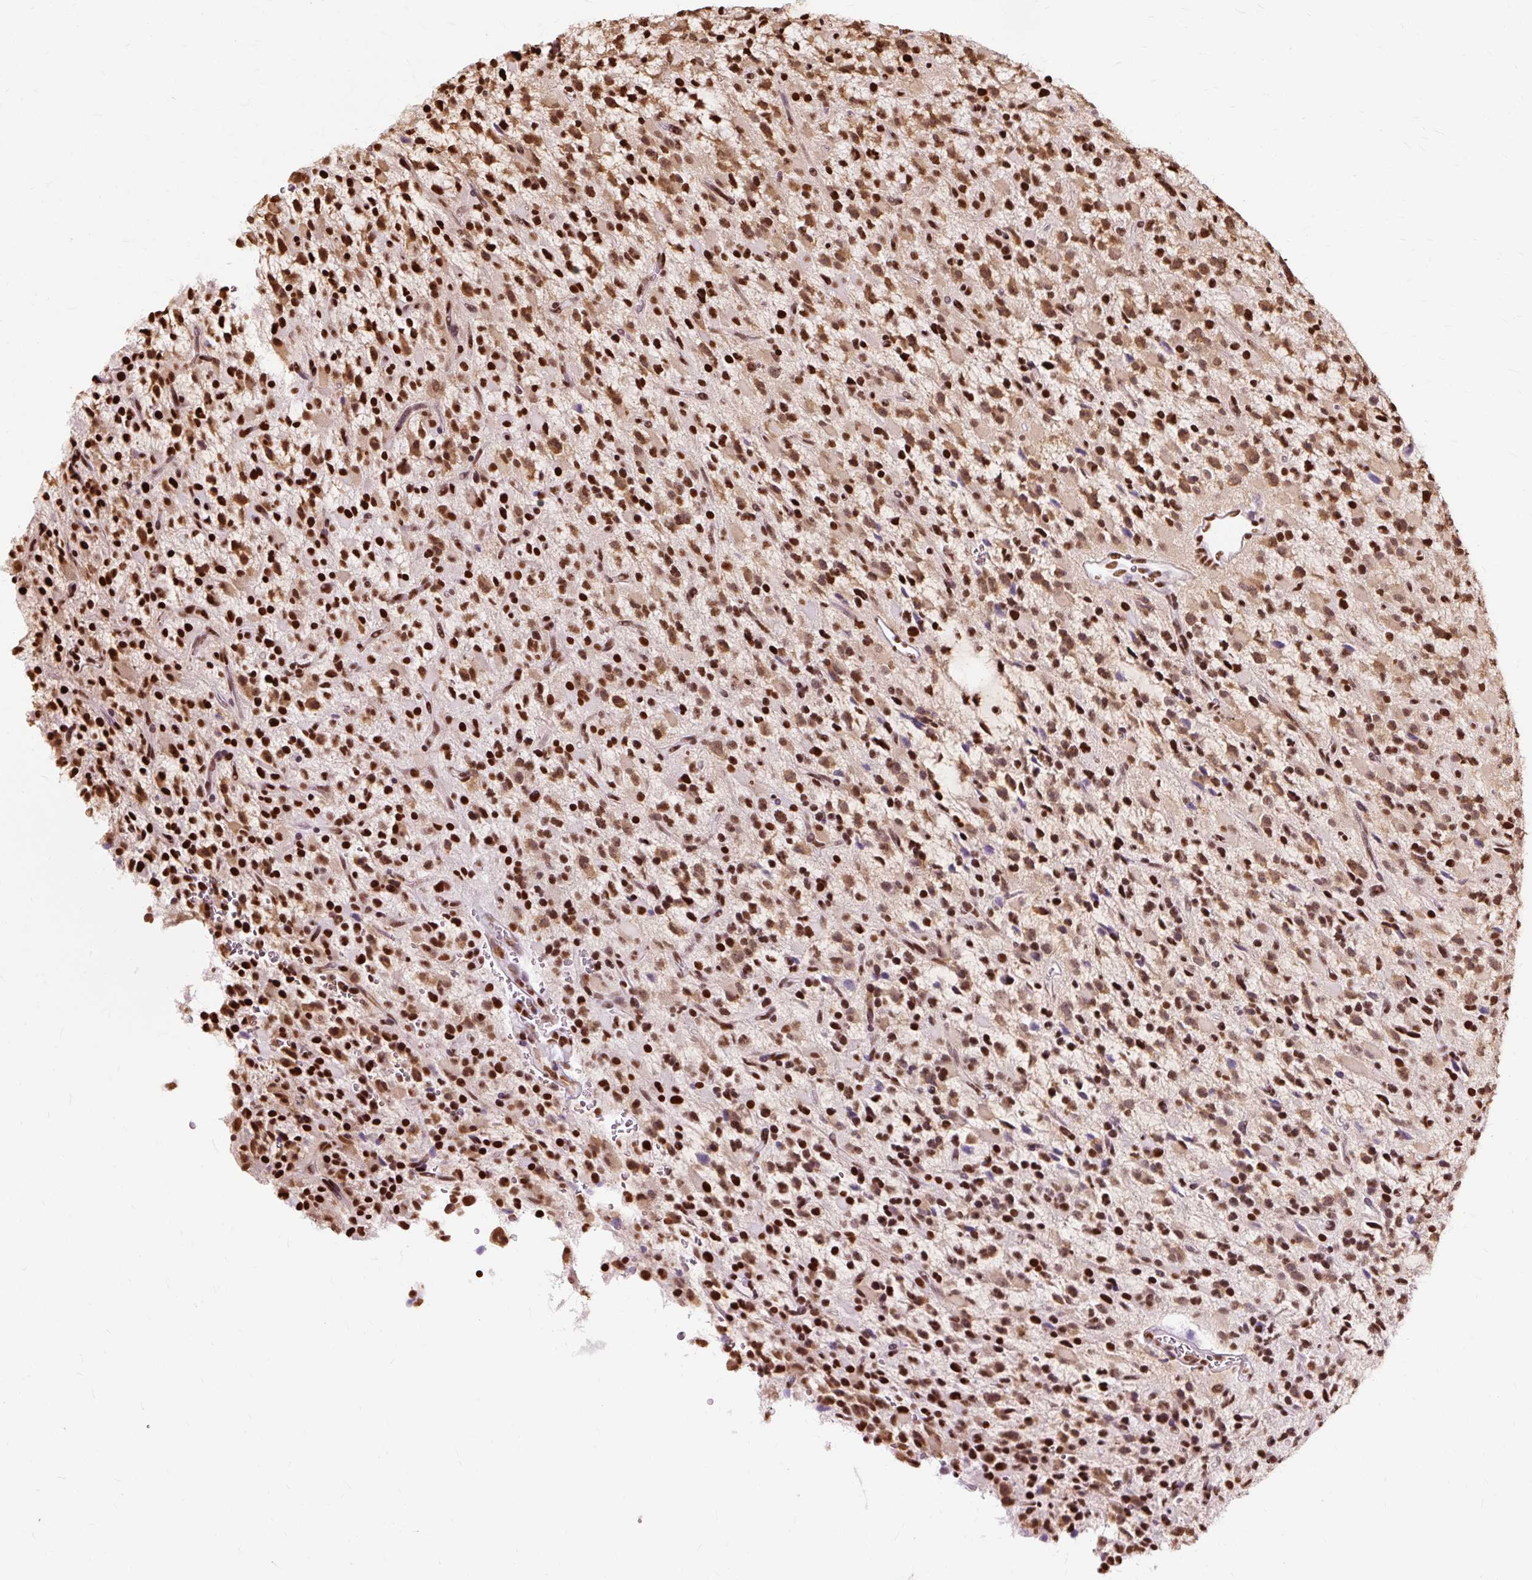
{"staining": {"intensity": "strong", "quantity": ">75%", "location": "cytoplasmic/membranous,nuclear"}, "tissue": "glioma", "cell_type": "Tumor cells", "image_type": "cancer", "snomed": [{"axis": "morphology", "description": "Glioma, malignant, High grade"}, {"axis": "topography", "description": "Brain"}], "caption": "Glioma stained with DAB (3,3'-diaminobenzidine) immunohistochemistry (IHC) exhibits high levels of strong cytoplasmic/membranous and nuclear expression in approximately >75% of tumor cells. (Stains: DAB in brown, nuclei in blue, Microscopy: brightfield microscopy at high magnification).", "gene": "XRCC6", "patient": {"sex": "male", "age": 34}}